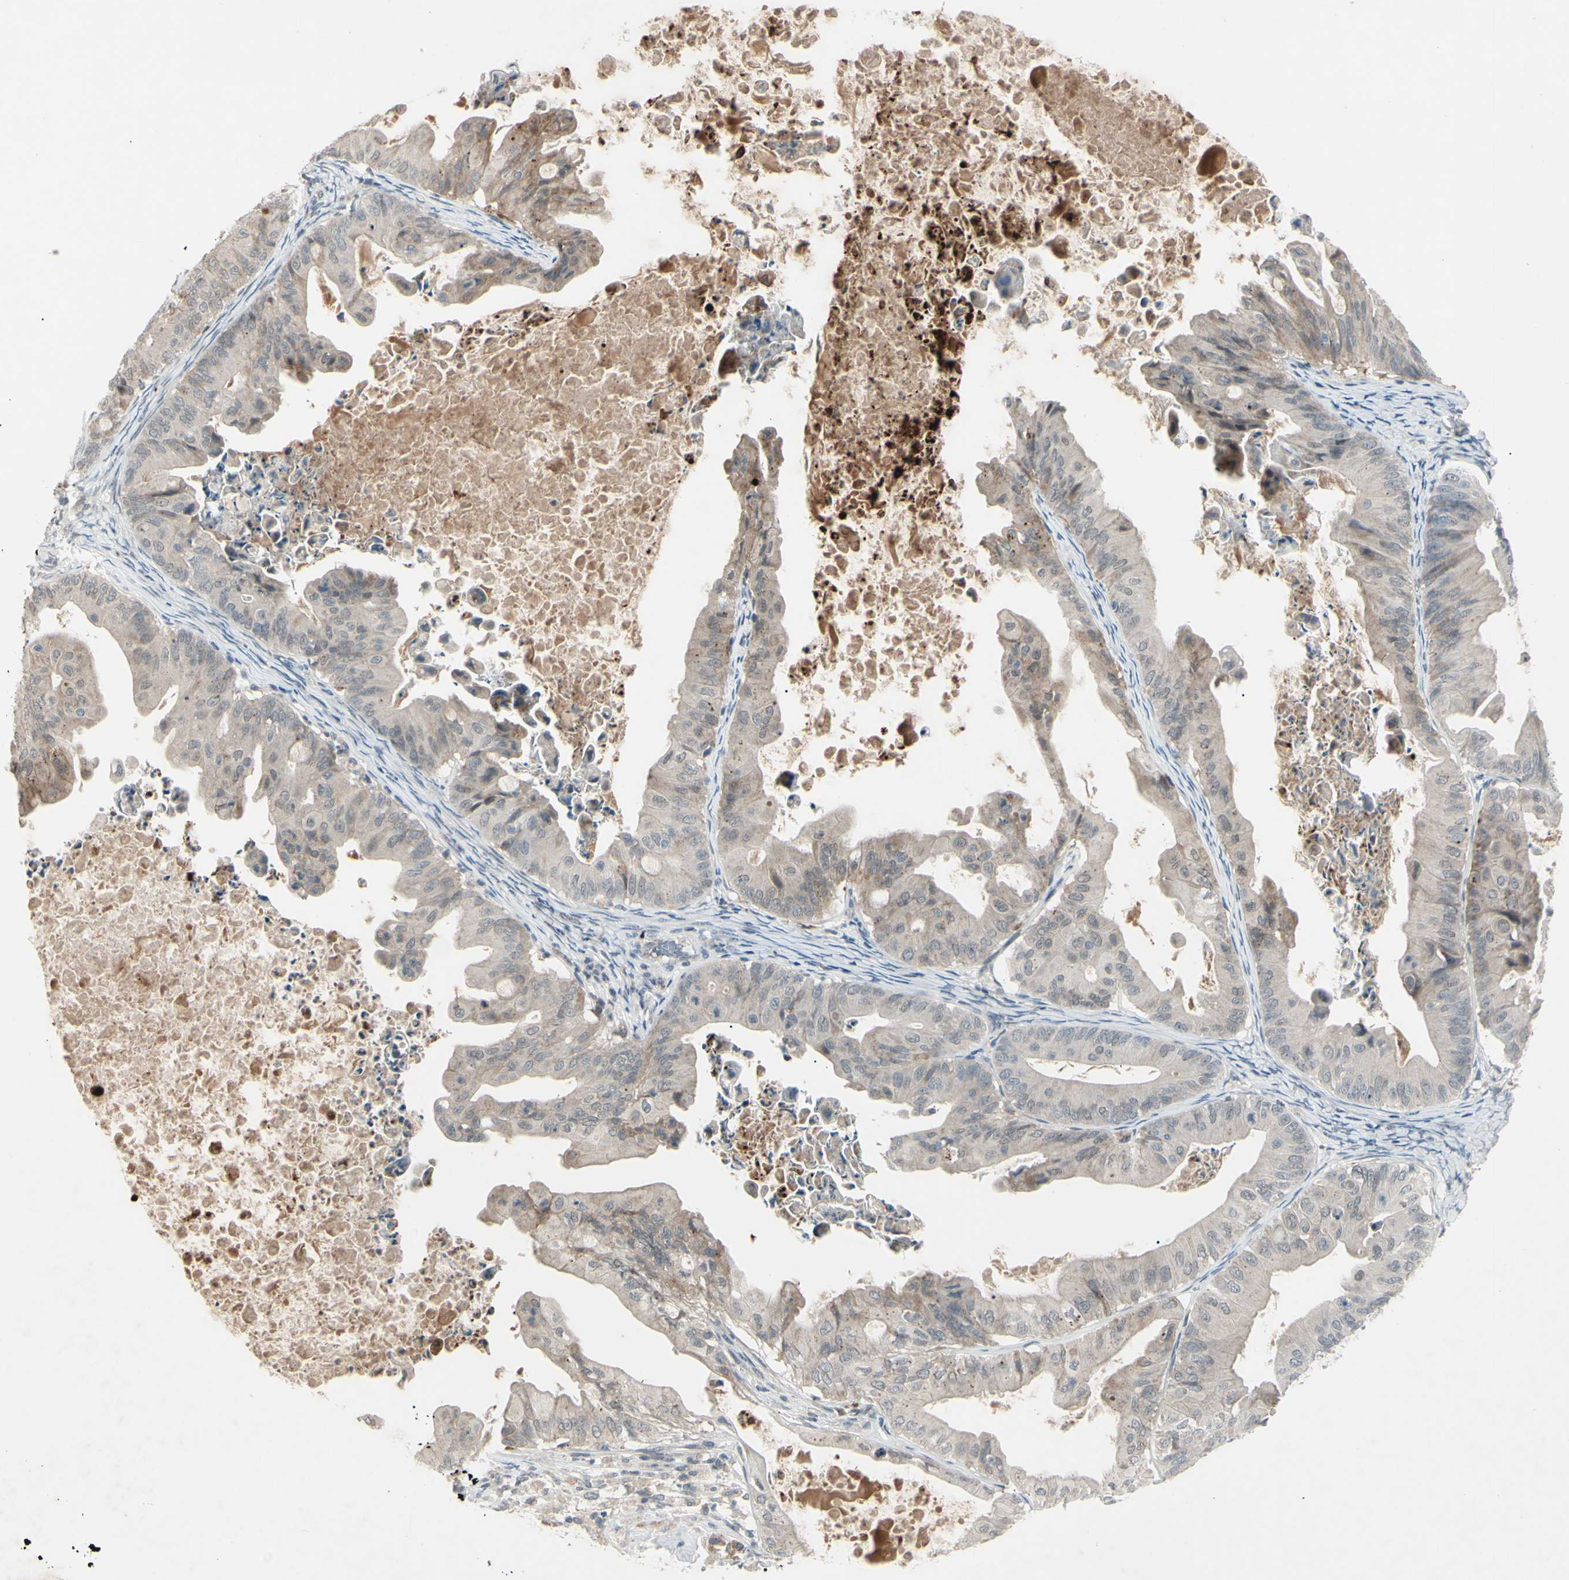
{"staining": {"intensity": "negative", "quantity": "none", "location": "none"}, "tissue": "ovarian cancer", "cell_type": "Tumor cells", "image_type": "cancer", "snomed": [{"axis": "morphology", "description": "Cystadenocarcinoma, mucinous, NOS"}, {"axis": "topography", "description": "Ovary"}], "caption": "Immunohistochemical staining of ovarian mucinous cystadenocarcinoma demonstrates no significant positivity in tumor cells. (DAB IHC, high magnification).", "gene": "FGFR2", "patient": {"sex": "female", "age": 37}}